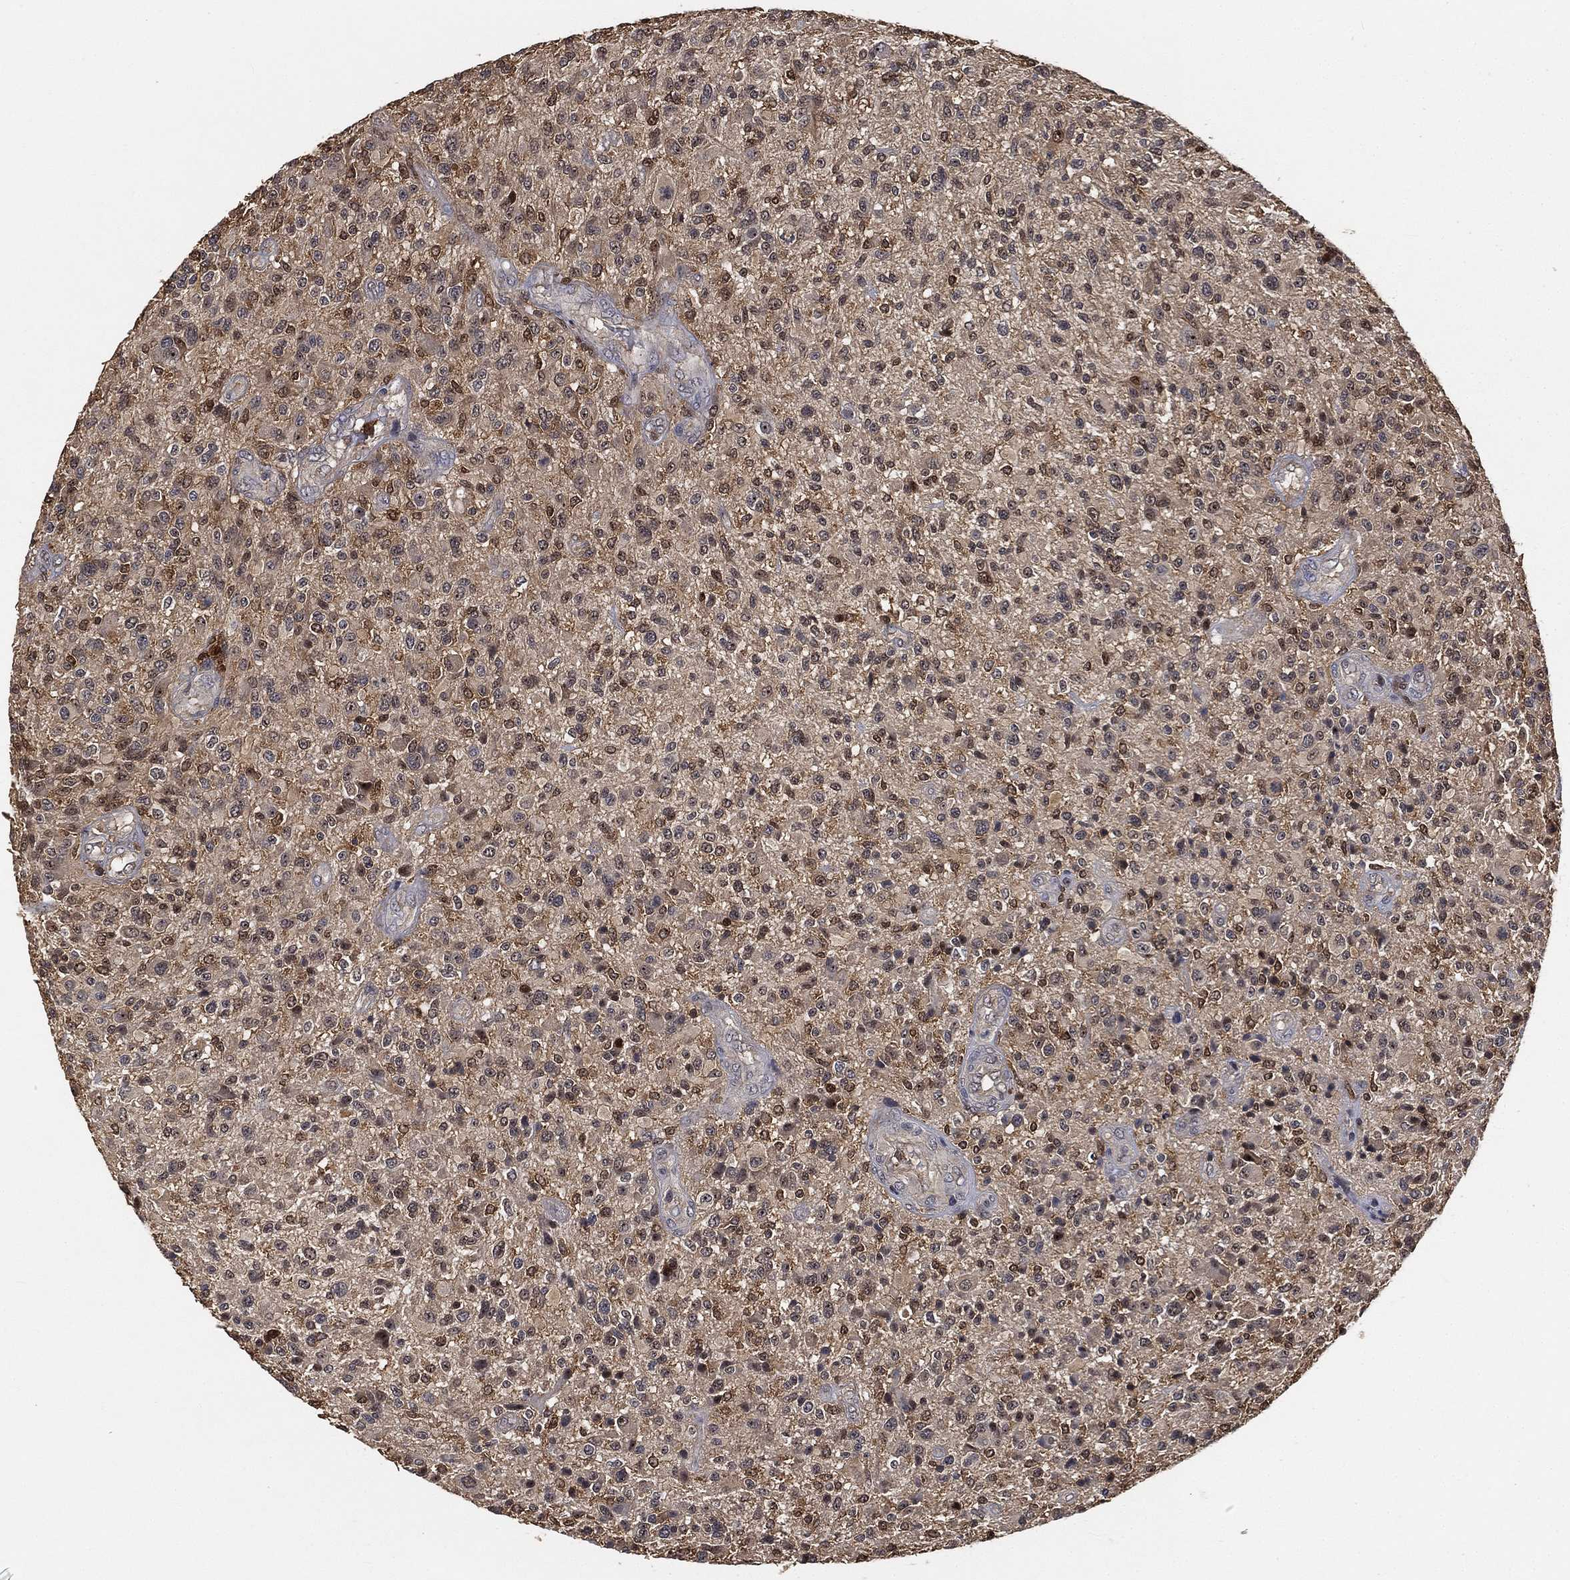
{"staining": {"intensity": "weak", "quantity": "<25%", "location": "nuclear"}, "tissue": "glioma", "cell_type": "Tumor cells", "image_type": "cancer", "snomed": [{"axis": "morphology", "description": "Glioma, malignant, High grade"}, {"axis": "topography", "description": "Brain"}], "caption": "Immunohistochemistry (IHC) histopathology image of neoplastic tissue: malignant glioma (high-grade) stained with DAB (3,3'-diaminobenzidine) shows no significant protein positivity in tumor cells.", "gene": "CRYL1", "patient": {"sex": "male", "age": 47}}